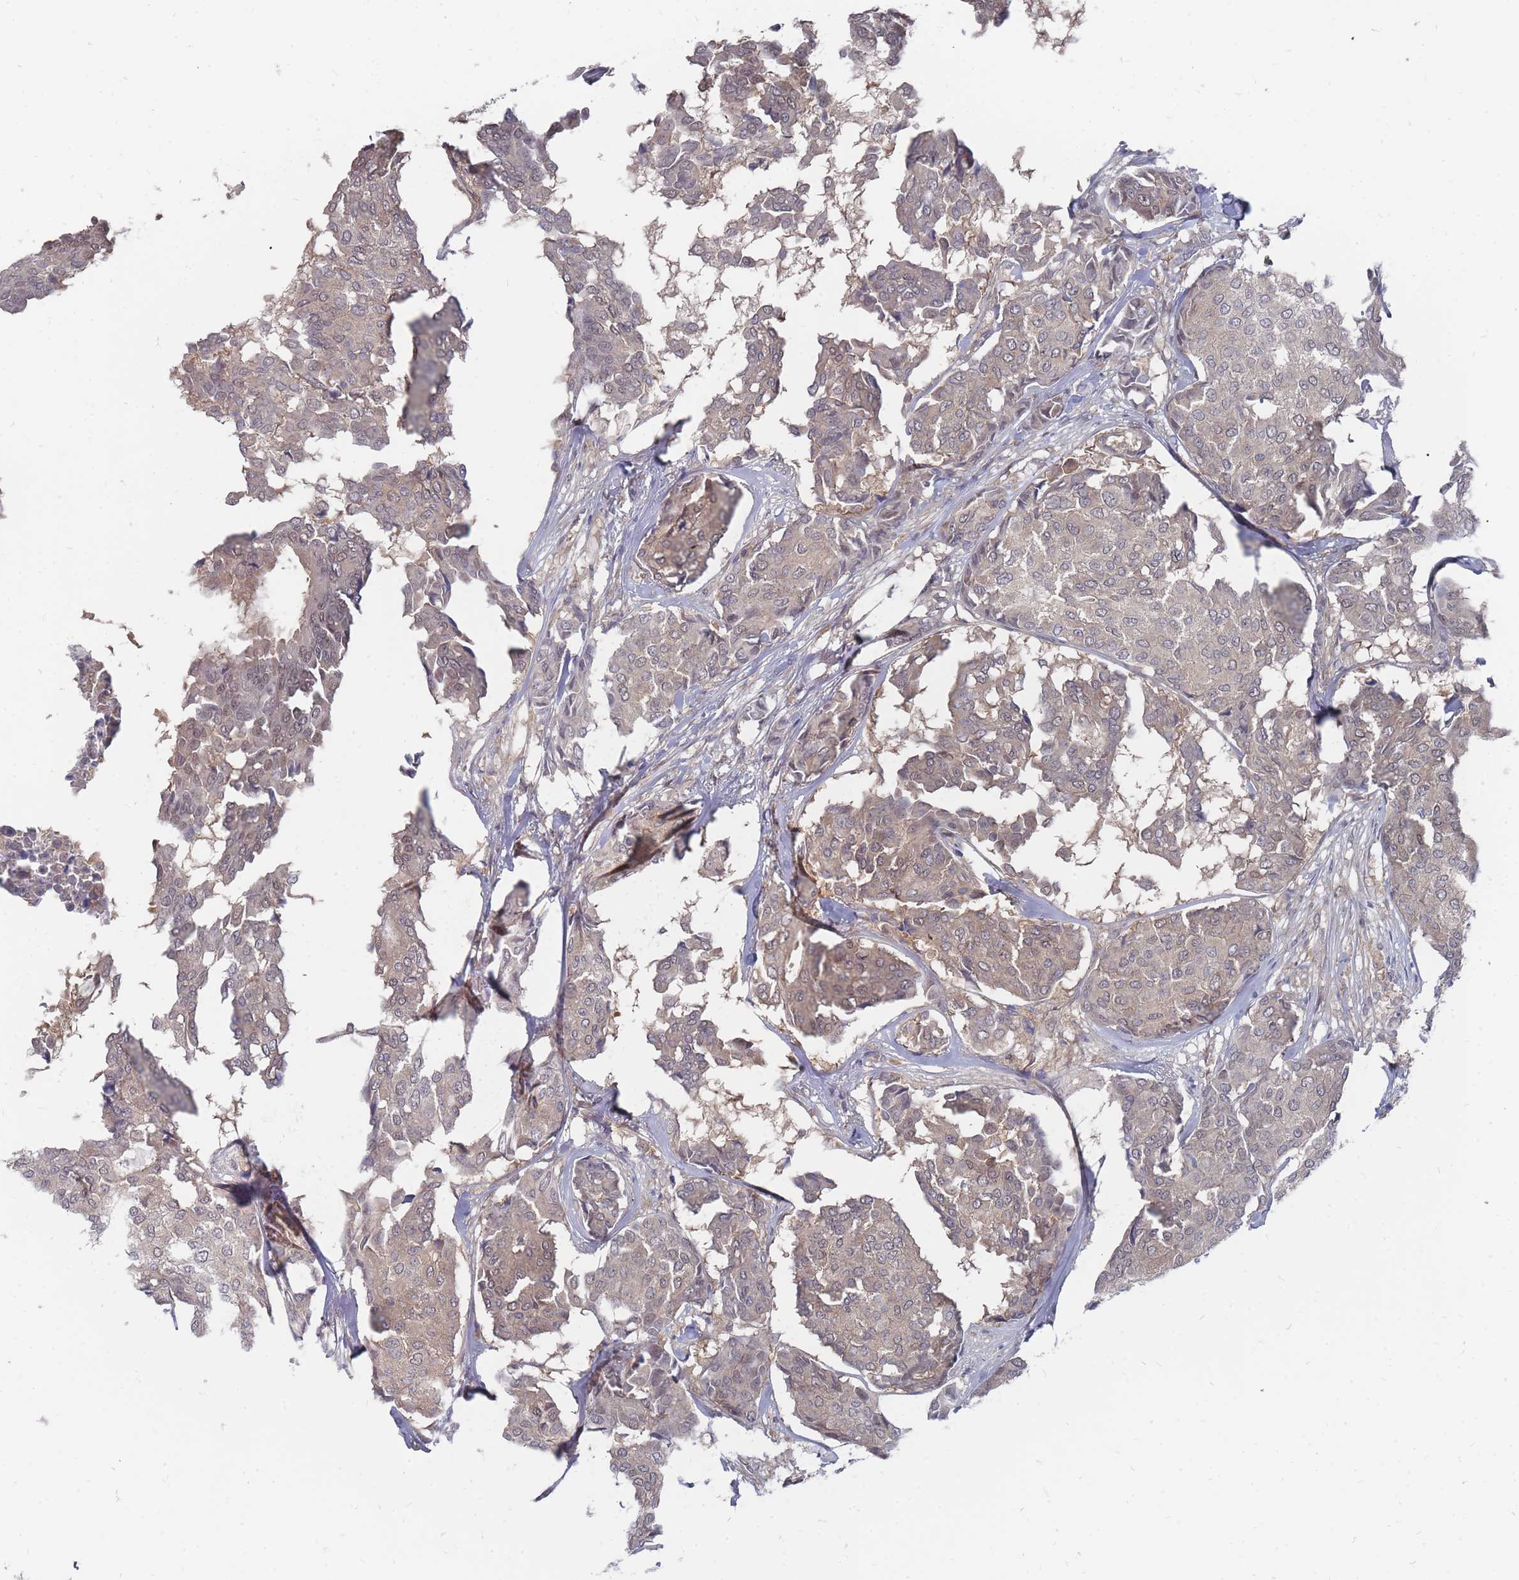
{"staining": {"intensity": "weak", "quantity": "<25%", "location": "cytoplasmic/membranous,nuclear"}, "tissue": "breast cancer", "cell_type": "Tumor cells", "image_type": "cancer", "snomed": [{"axis": "morphology", "description": "Duct carcinoma"}, {"axis": "topography", "description": "Breast"}], "caption": "The image reveals no significant positivity in tumor cells of breast infiltrating ductal carcinoma.", "gene": "NKD1", "patient": {"sex": "female", "age": 75}}